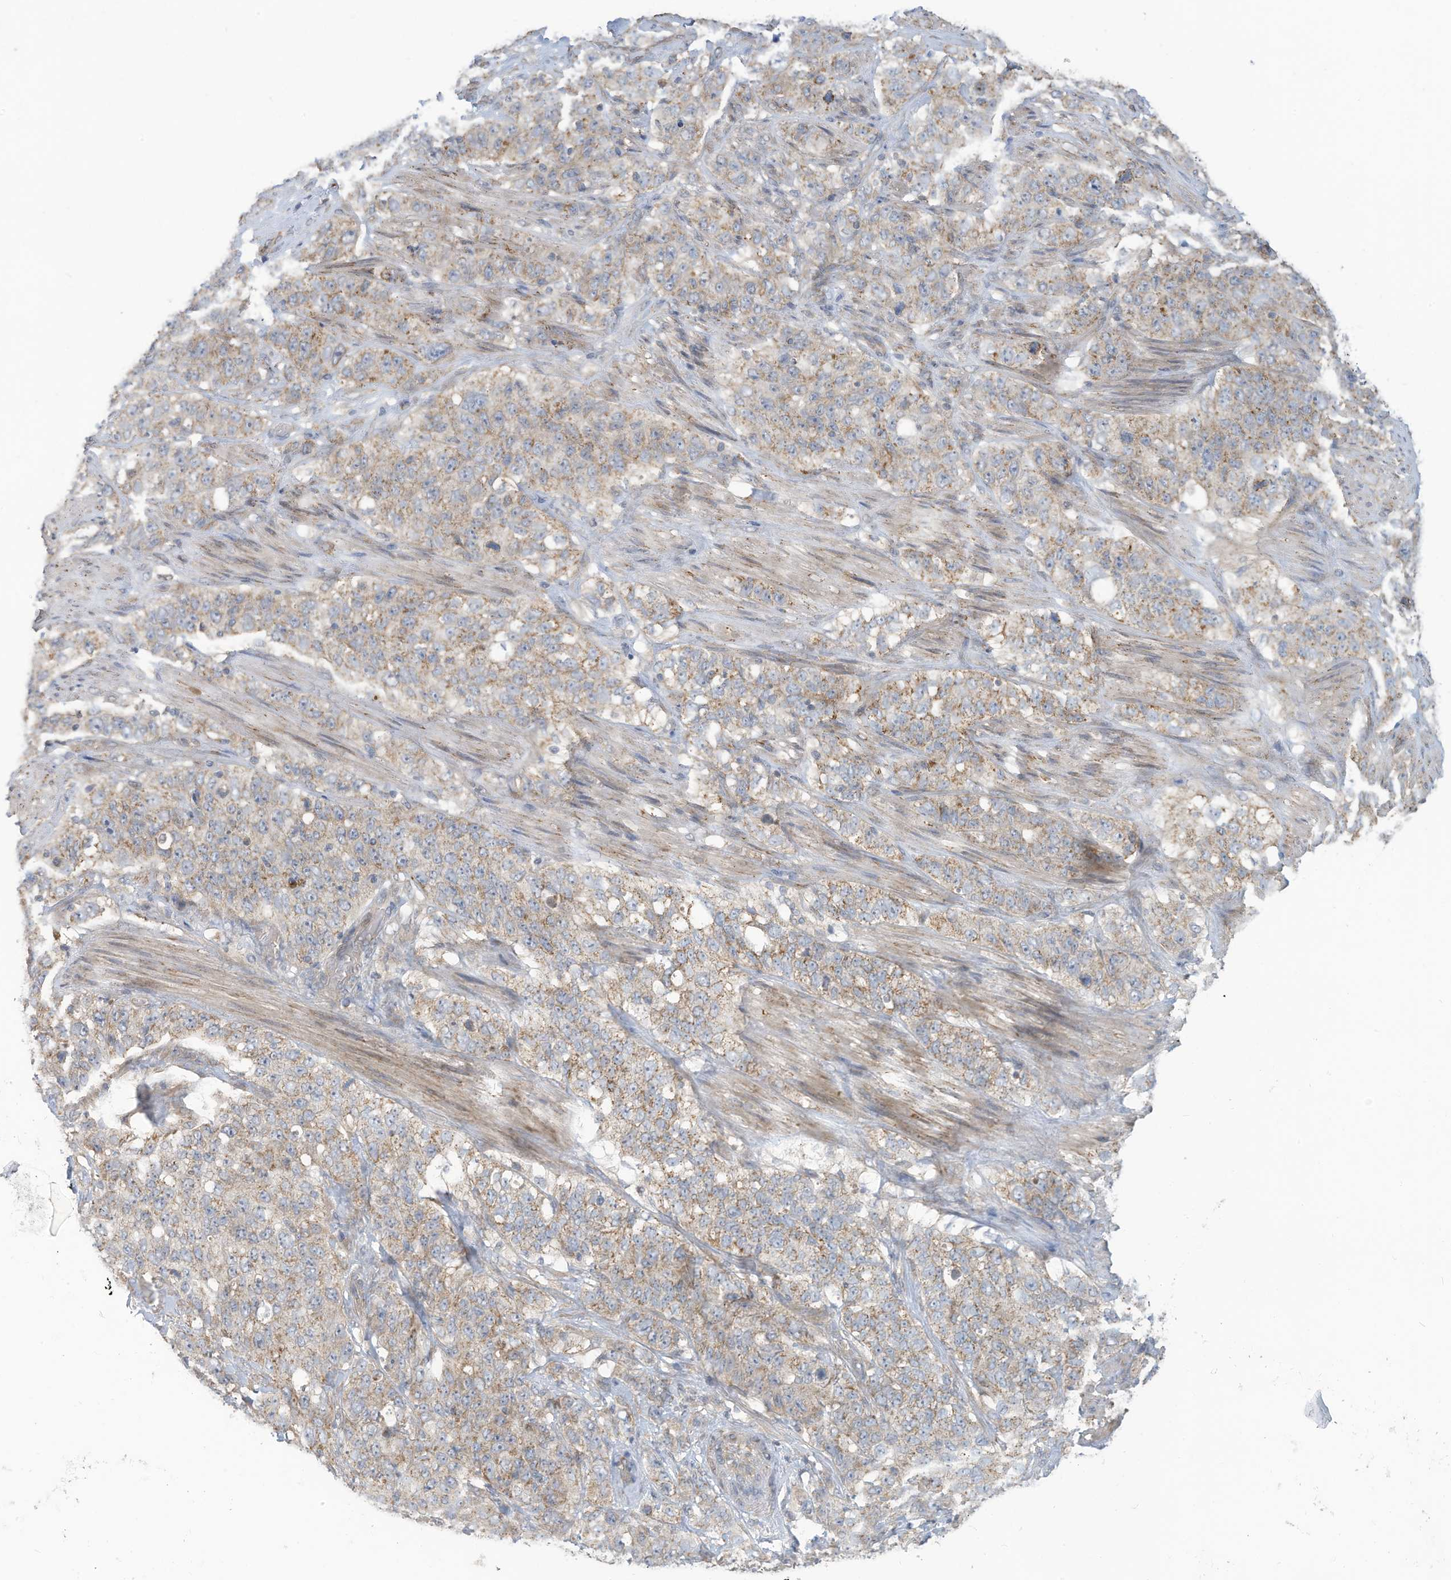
{"staining": {"intensity": "weak", "quantity": ">75%", "location": "cytoplasmic/membranous"}, "tissue": "stomach cancer", "cell_type": "Tumor cells", "image_type": "cancer", "snomed": [{"axis": "morphology", "description": "Adenocarcinoma, NOS"}, {"axis": "topography", "description": "Stomach"}], "caption": "This is an image of immunohistochemistry (IHC) staining of adenocarcinoma (stomach), which shows weak expression in the cytoplasmic/membranous of tumor cells.", "gene": "SCGB1D2", "patient": {"sex": "male", "age": 48}}